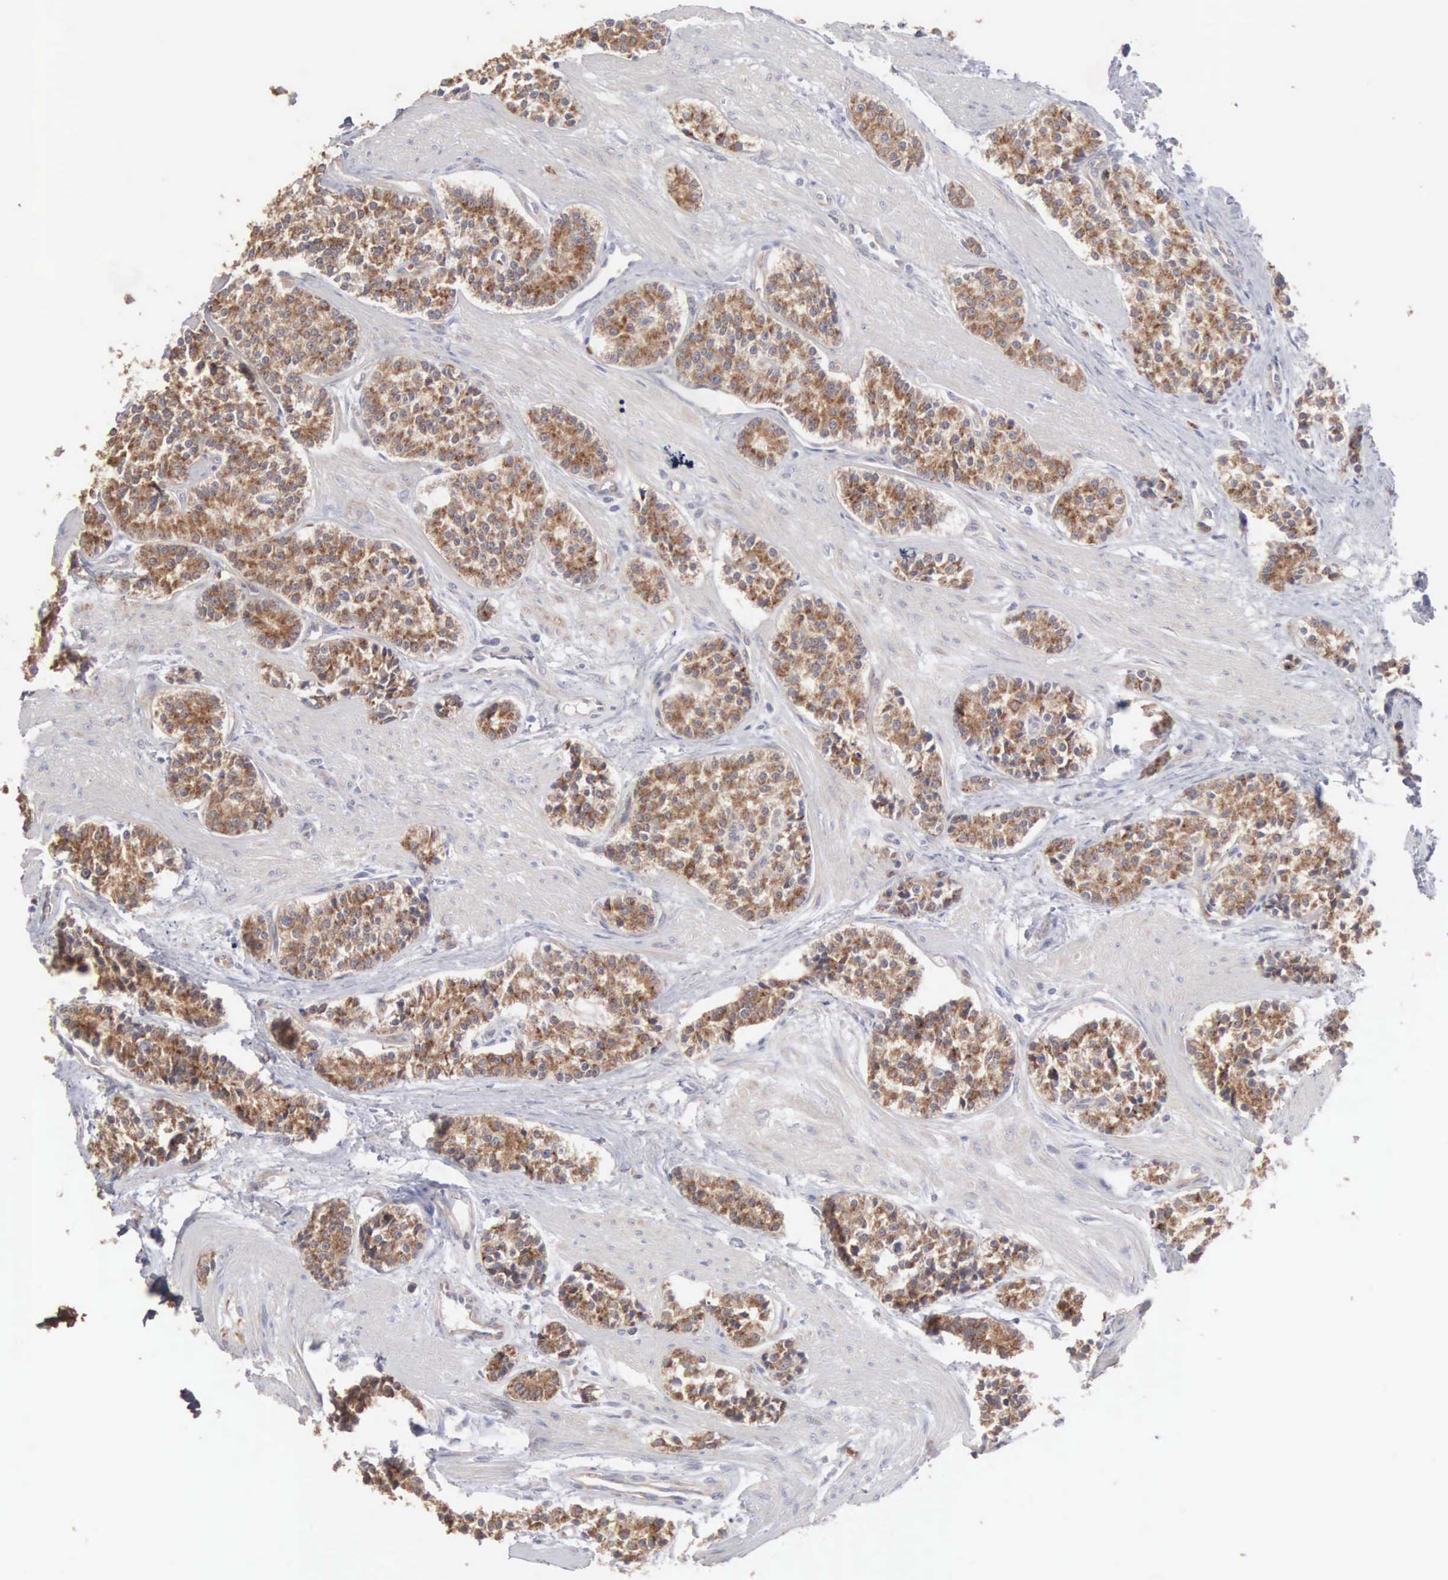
{"staining": {"intensity": "moderate", "quantity": ">75%", "location": "cytoplasmic/membranous"}, "tissue": "carcinoid", "cell_type": "Tumor cells", "image_type": "cancer", "snomed": [{"axis": "morphology", "description": "Carcinoid, malignant, NOS"}, {"axis": "topography", "description": "Stomach"}], "caption": "Protein staining of malignant carcinoid tissue reveals moderate cytoplasmic/membranous expression in approximately >75% of tumor cells.", "gene": "INF2", "patient": {"sex": "female", "age": 76}}